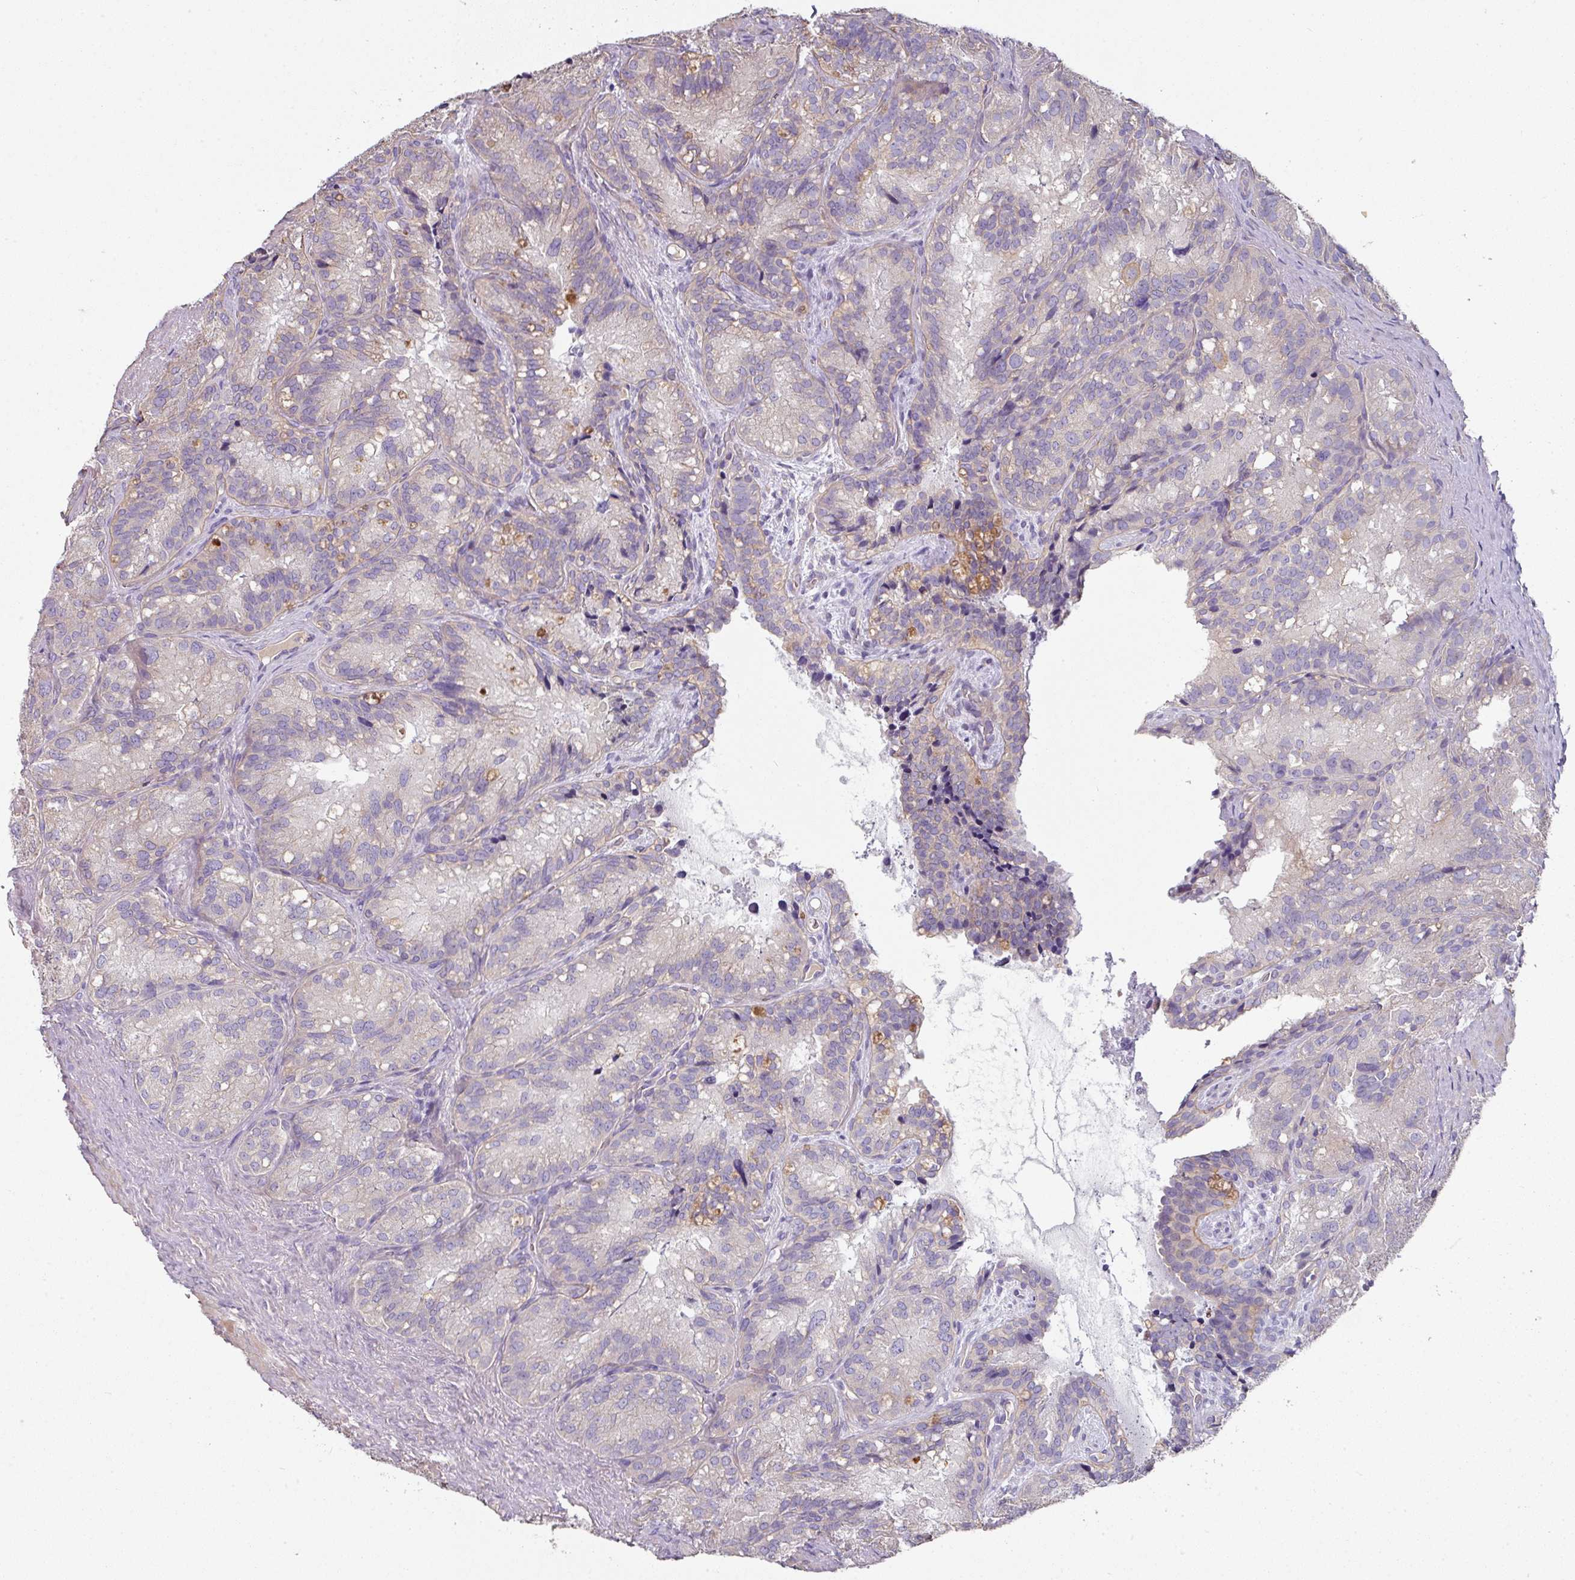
{"staining": {"intensity": "moderate", "quantity": "<25%", "location": "cytoplasmic/membranous"}, "tissue": "seminal vesicle", "cell_type": "Glandular cells", "image_type": "normal", "snomed": [{"axis": "morphology", "description": "Normal tissue, NOS"}, {"axis": "topography", "description": "Seminal veicle"}], "caption": "An immunohistochemistry (IHC) image of unremarkable tissue is shown. Protein staining in brown shows moderate cytoplasmic/membranous positivity in seminal vesicle within glandular cells. Immunohistochemistry stains the protein of interest in brown and the nuclei are stained blue.", "gene": "C4orf48", "patient": {"sex": "male", "age": 69}}